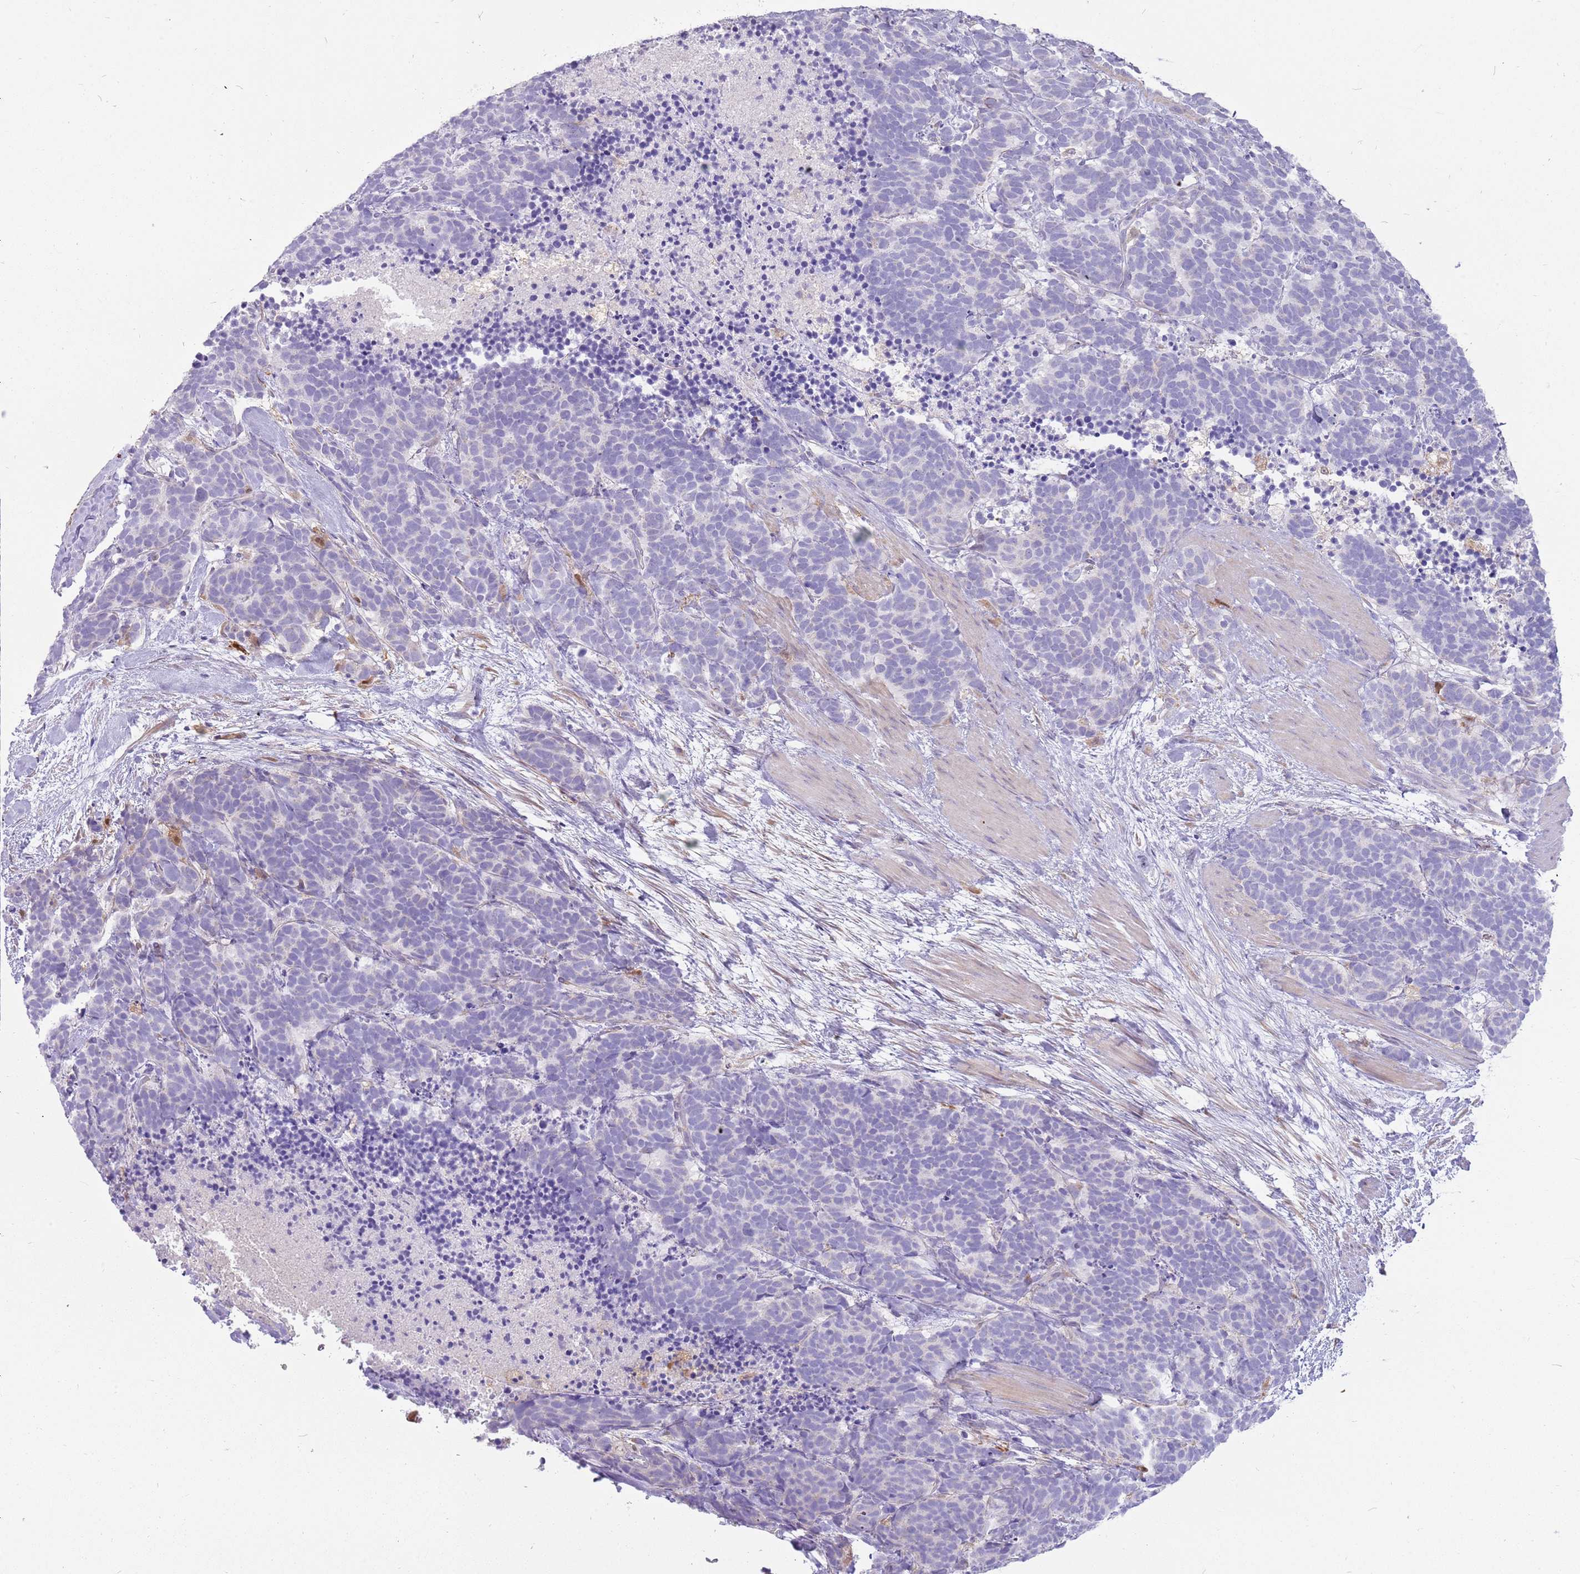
{"staining": {"intensity": "negative", "quantity": "none", "location": "none"}, "tissue": "carcinoid", "cell_type": "Tumor cells", "image_type": "cancer", "snomed": [{"axis": "morphology", "description": "Carcinoma, NOS"}, {"axis": "morphology", "description": "Carcinoid, malignant, NOS"}, {"axis": "topography", "description": "Prostate"}], "caption": "IHC photomicrograph of neoplastic tissue: carcinoma stained with DAB reveals no significant protein expression in tumor cells.", "gene": "DIPK1C", "patient": {"sex": "male", "age": 57}}